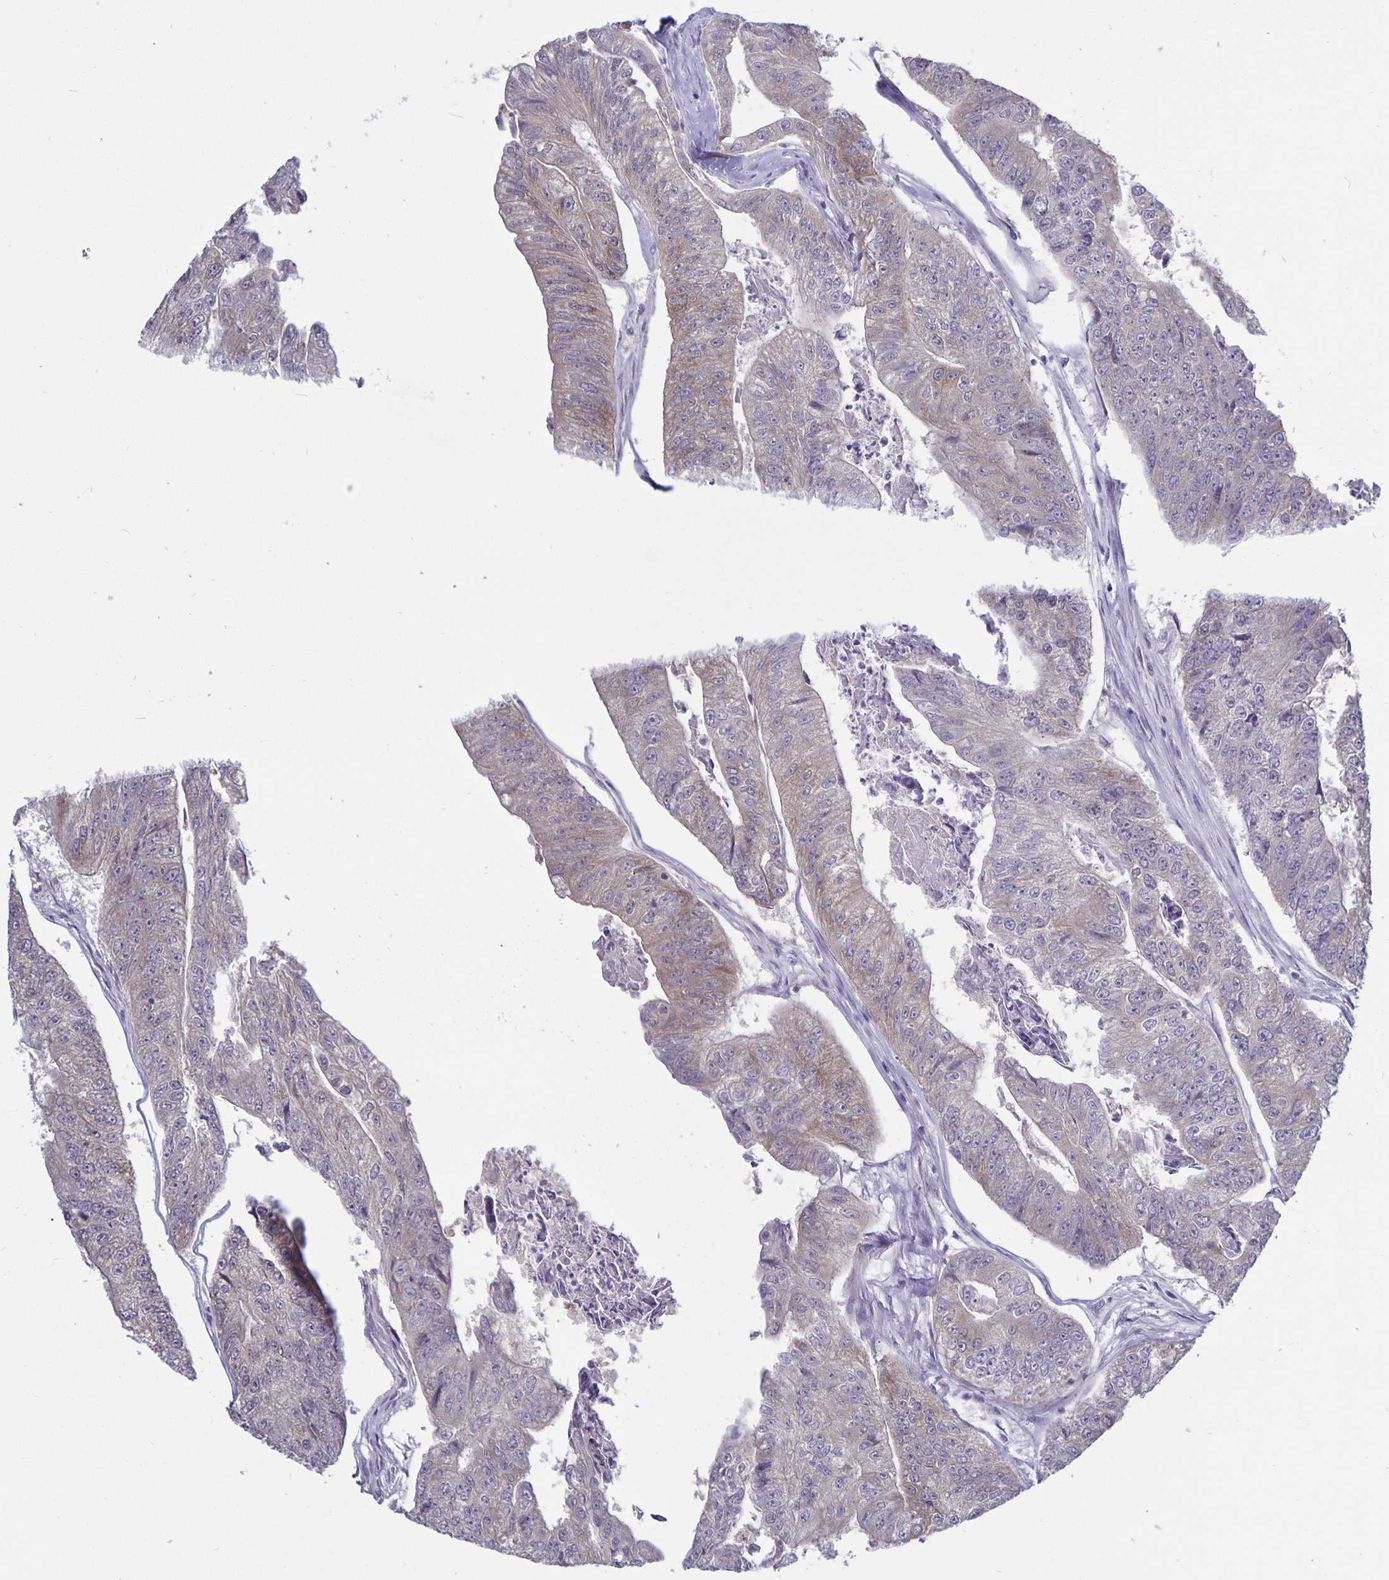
{"staining": {"intensity": "weak", "quantity": "25%-75%", "location": "cytoplasmic/membranous"}, "tissue": "colorectal cancer", "cell_type": "Tumor cells", "image_type": "cancer", "snomed": [{"axis": "morphology", "description": "Adenocarcinoma, NOS"}, {"axis": "topography", "description": "Colon"}], "caption": "A brown stain shows weak cytoplasmic/membranous positivity of a protein in colorectal cancer tumor cells. (DAB (3,3'-diaminobenzidine) IHC with brightfield microscopy, high magnification).", "gene": "PLCB3", "patient": {"sex": "female", "age": 67}}